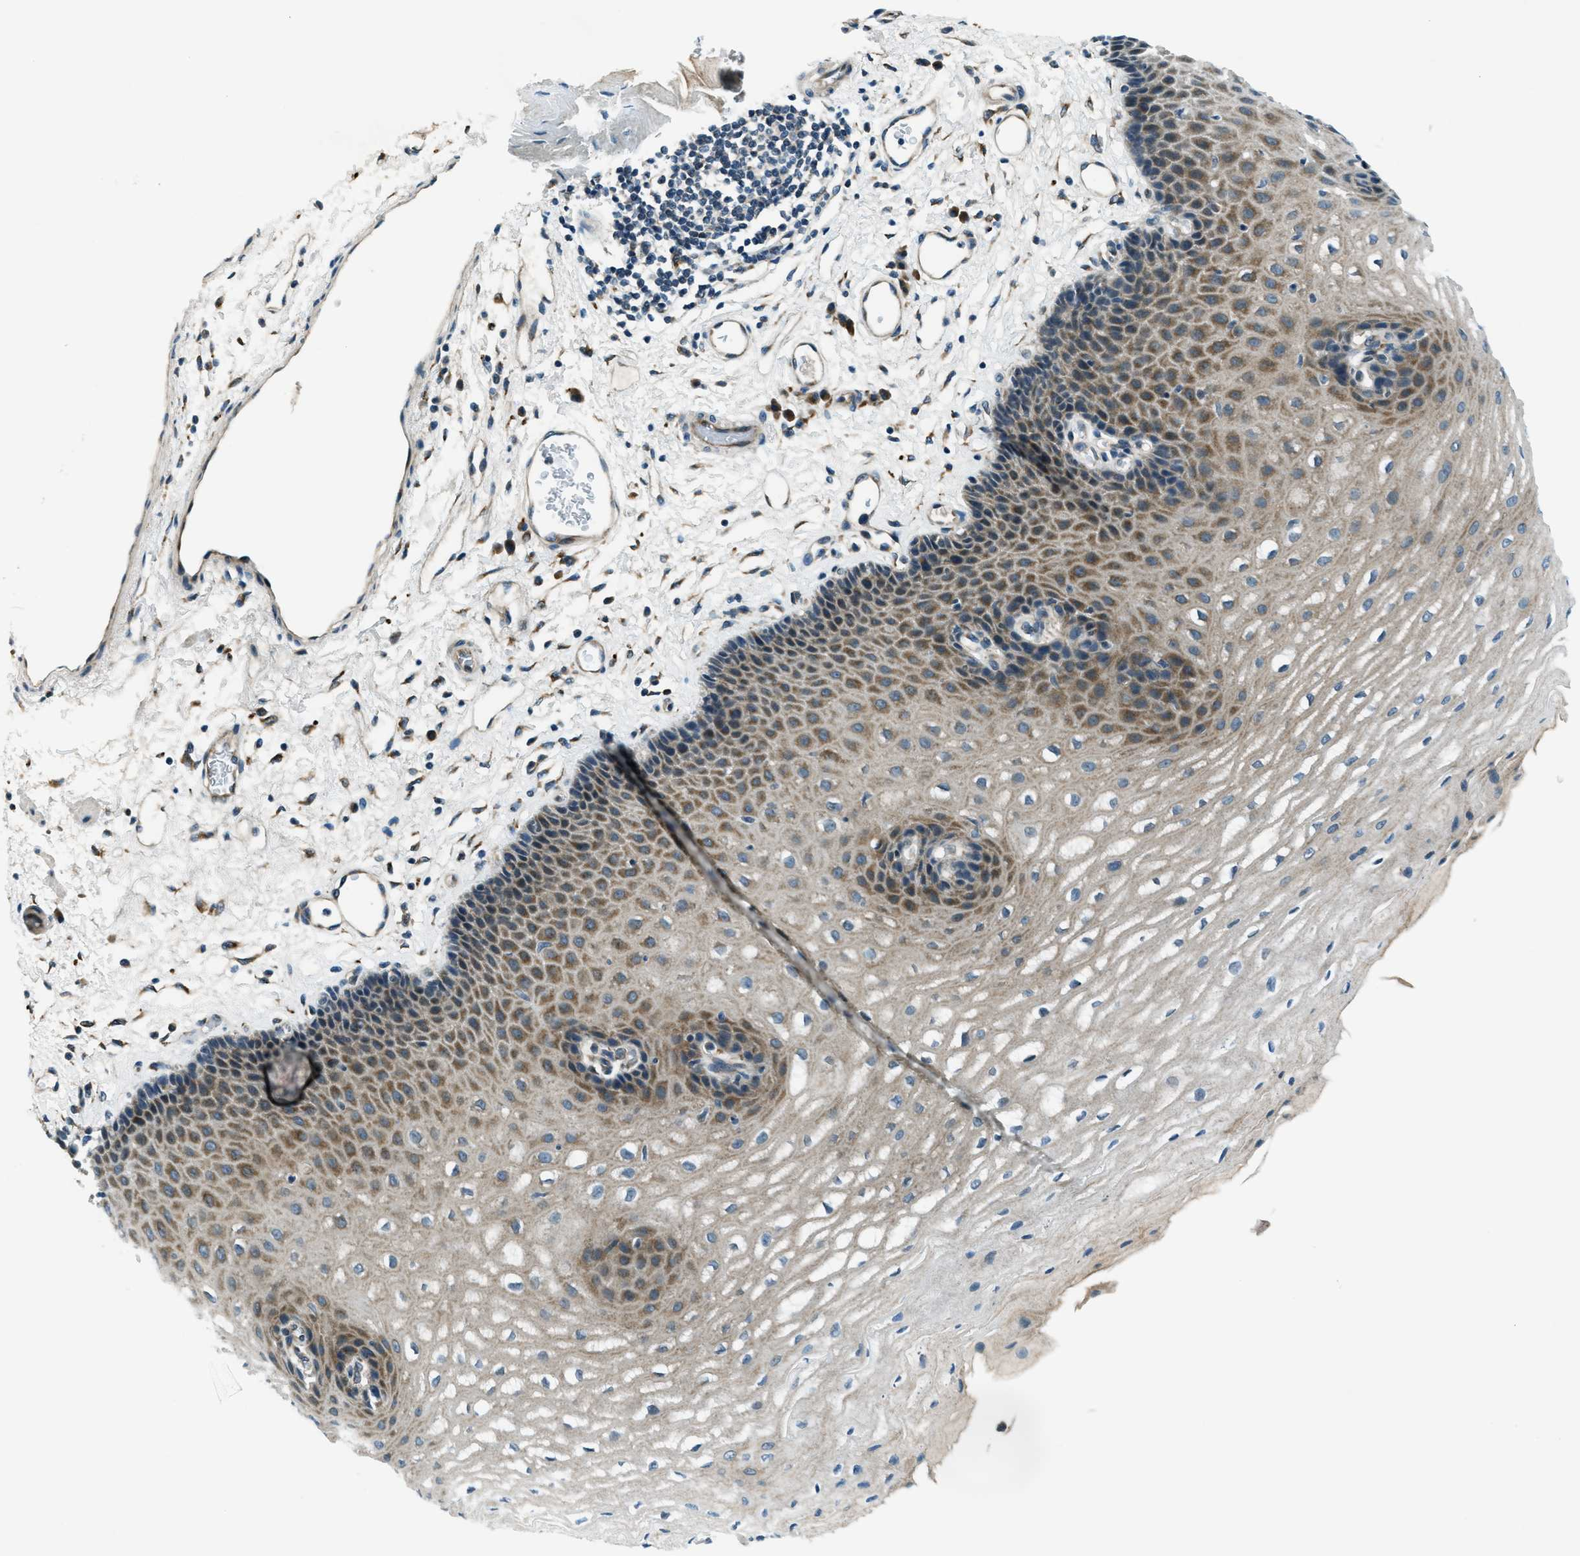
{"staining": {"intensity": "moderate", "quantity": ">75%", "location": "cytoplasmic/membranous"}, "tissue": "esophagus", "cell_type": "Squamous epithelial cells", "image_type": "normal", "snomed": [{"axis": "morphology", "description": "Normal tissue, NOS"}, {"axis": "topography", "description": "Esophagus"}], "caption": "A micrograph of esophagus stained for a protein shows moderate cytoplasmic/membranous brown staining in squamous epithelial cells.", "gene": "GINM1", "patient": {"sex": "male", "age": 54}}